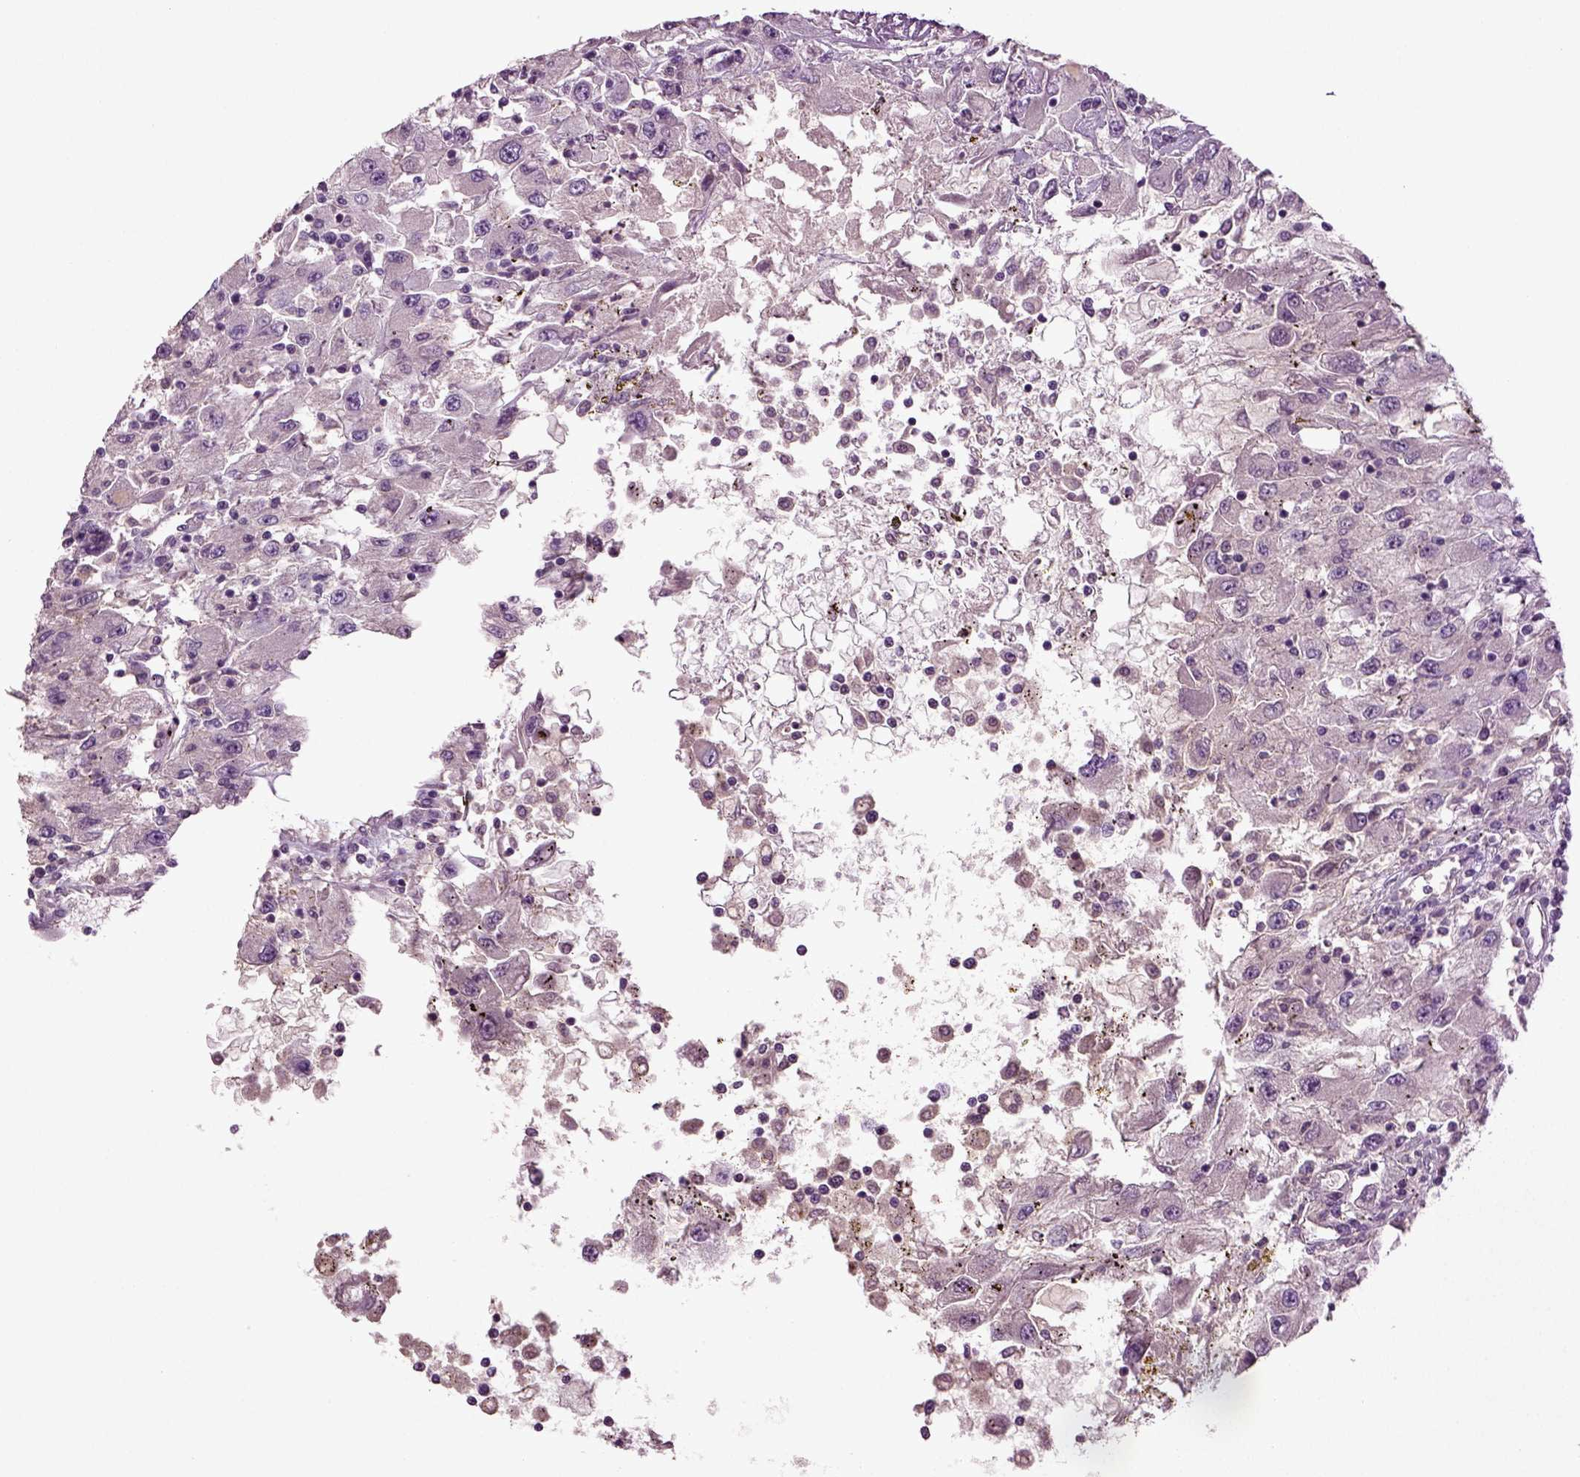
{"staining": {"intensity": "negative", "quantity": "none", "location": "none"}, "tissue": "renal cancer", "cell_type": "Tumor cells", "image_type": "cancer", "snomed": [{"axis": "morphology", "description": "Adenocarcinoma, NOS"}, {"axis": "topography", "description": "Kidney"}], "caption": "This is a photomicrograph of immunohistochemistry (IHC) staining of renal adenocarcinoma, which shows no positivity in tumor cells.", "gene": "DEFB118", "patient": {"sex": "female", "age": 67}}